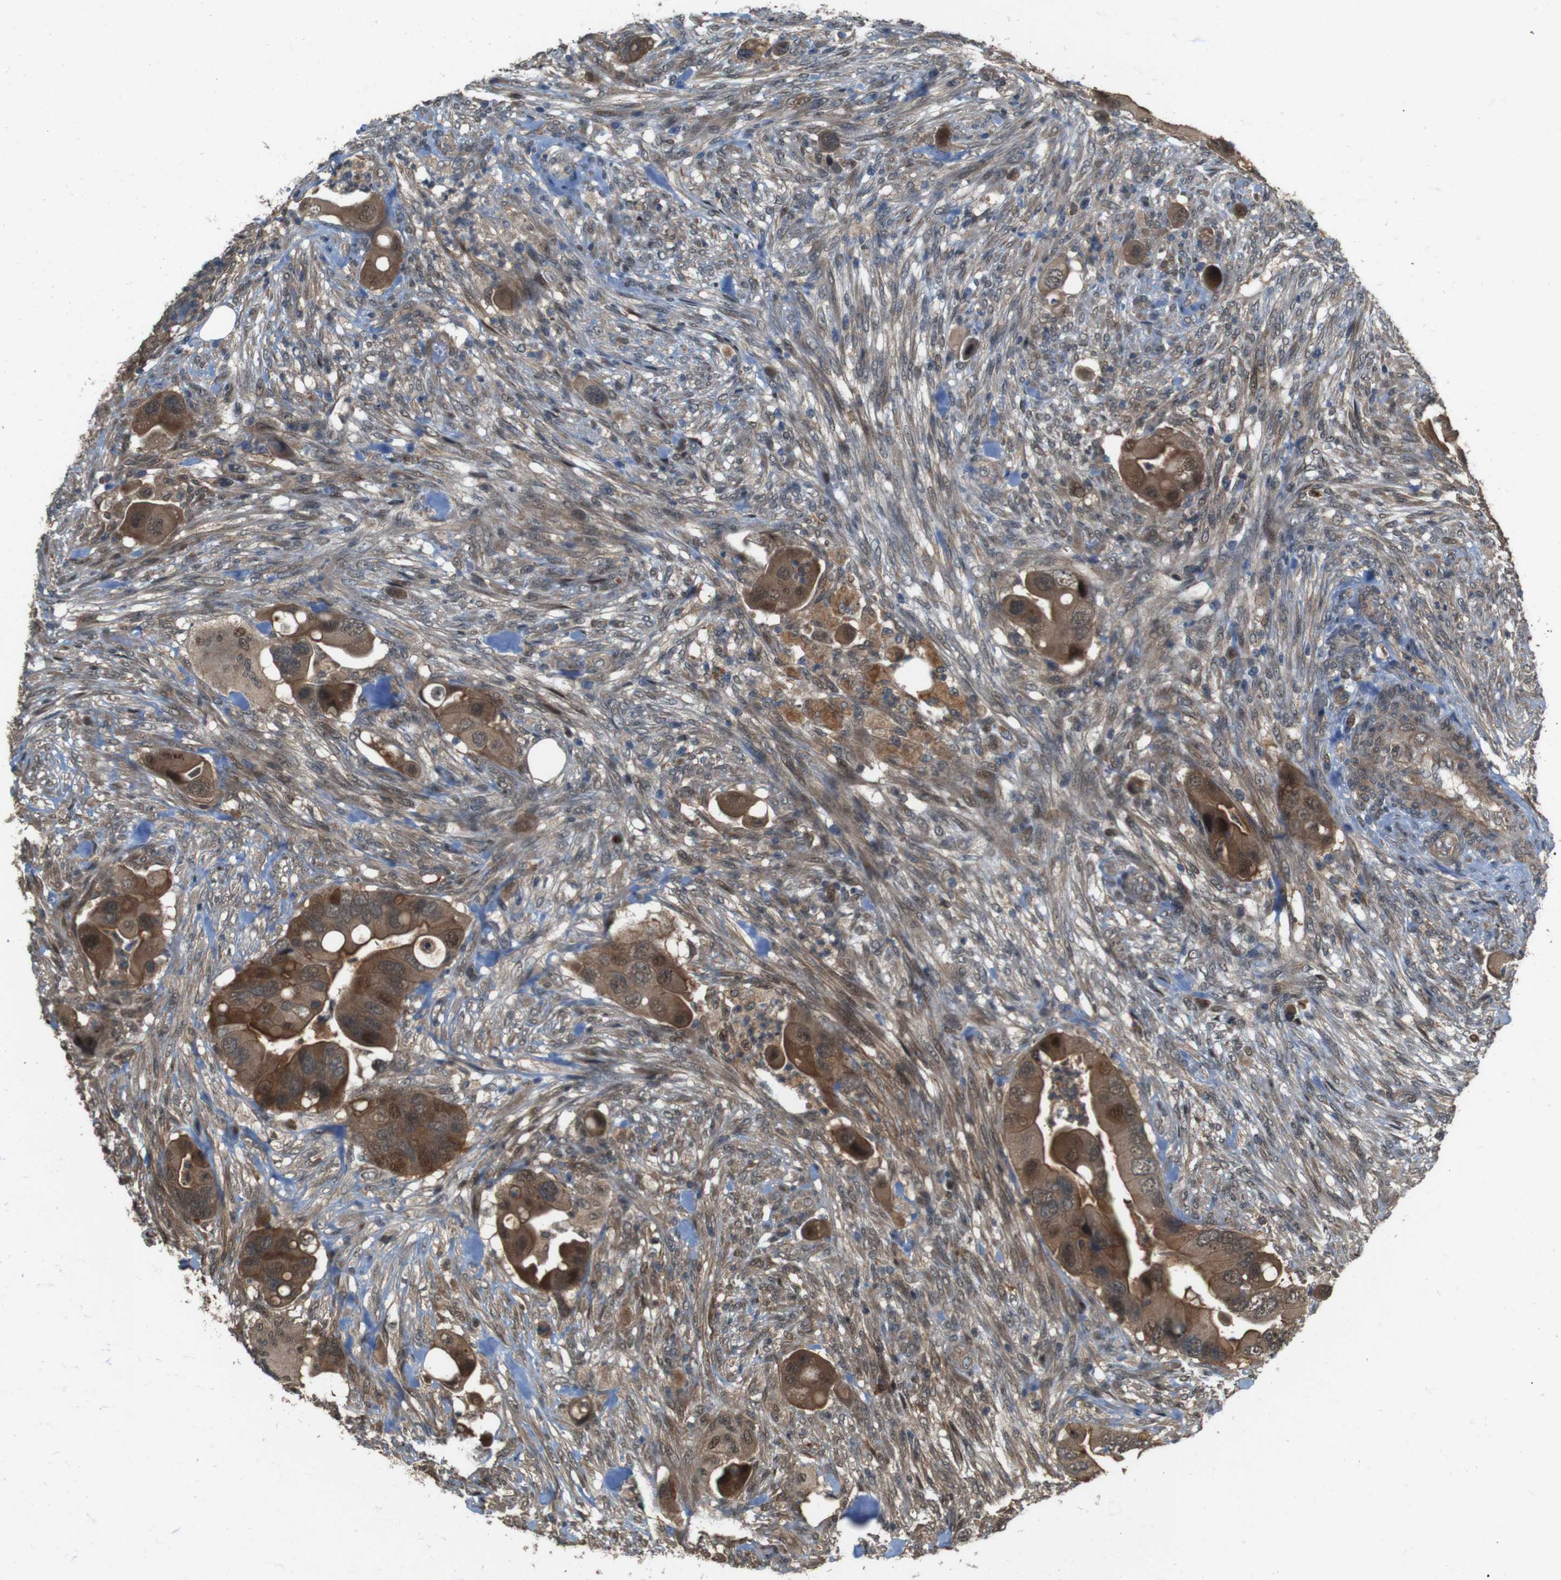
{"staining": {"intensity": "moderate", "quantity": ">75%", "location": "cytoplasmic/membranous,nuclear"}, "tissue": "colorectal cancer", "cell_type": "Tumor cells", "image_type": "cancer", "snomed": [{"axis": "morphology", "description": "Adenocarcinoma, NOS"}, {"axis": "topography", "description": "Rectum"}], "caption": "DAB (3,3'-diaminobenzidine) immunohistochemical staining of human colorectal cancer (adenocarcinoma) reveals moderate cytoplasmic/membranous and nuclear protein expression in approximately >75% of tumor cells.", "gene": "CDC34", "patient": {"sex": "female", "age": 57}}